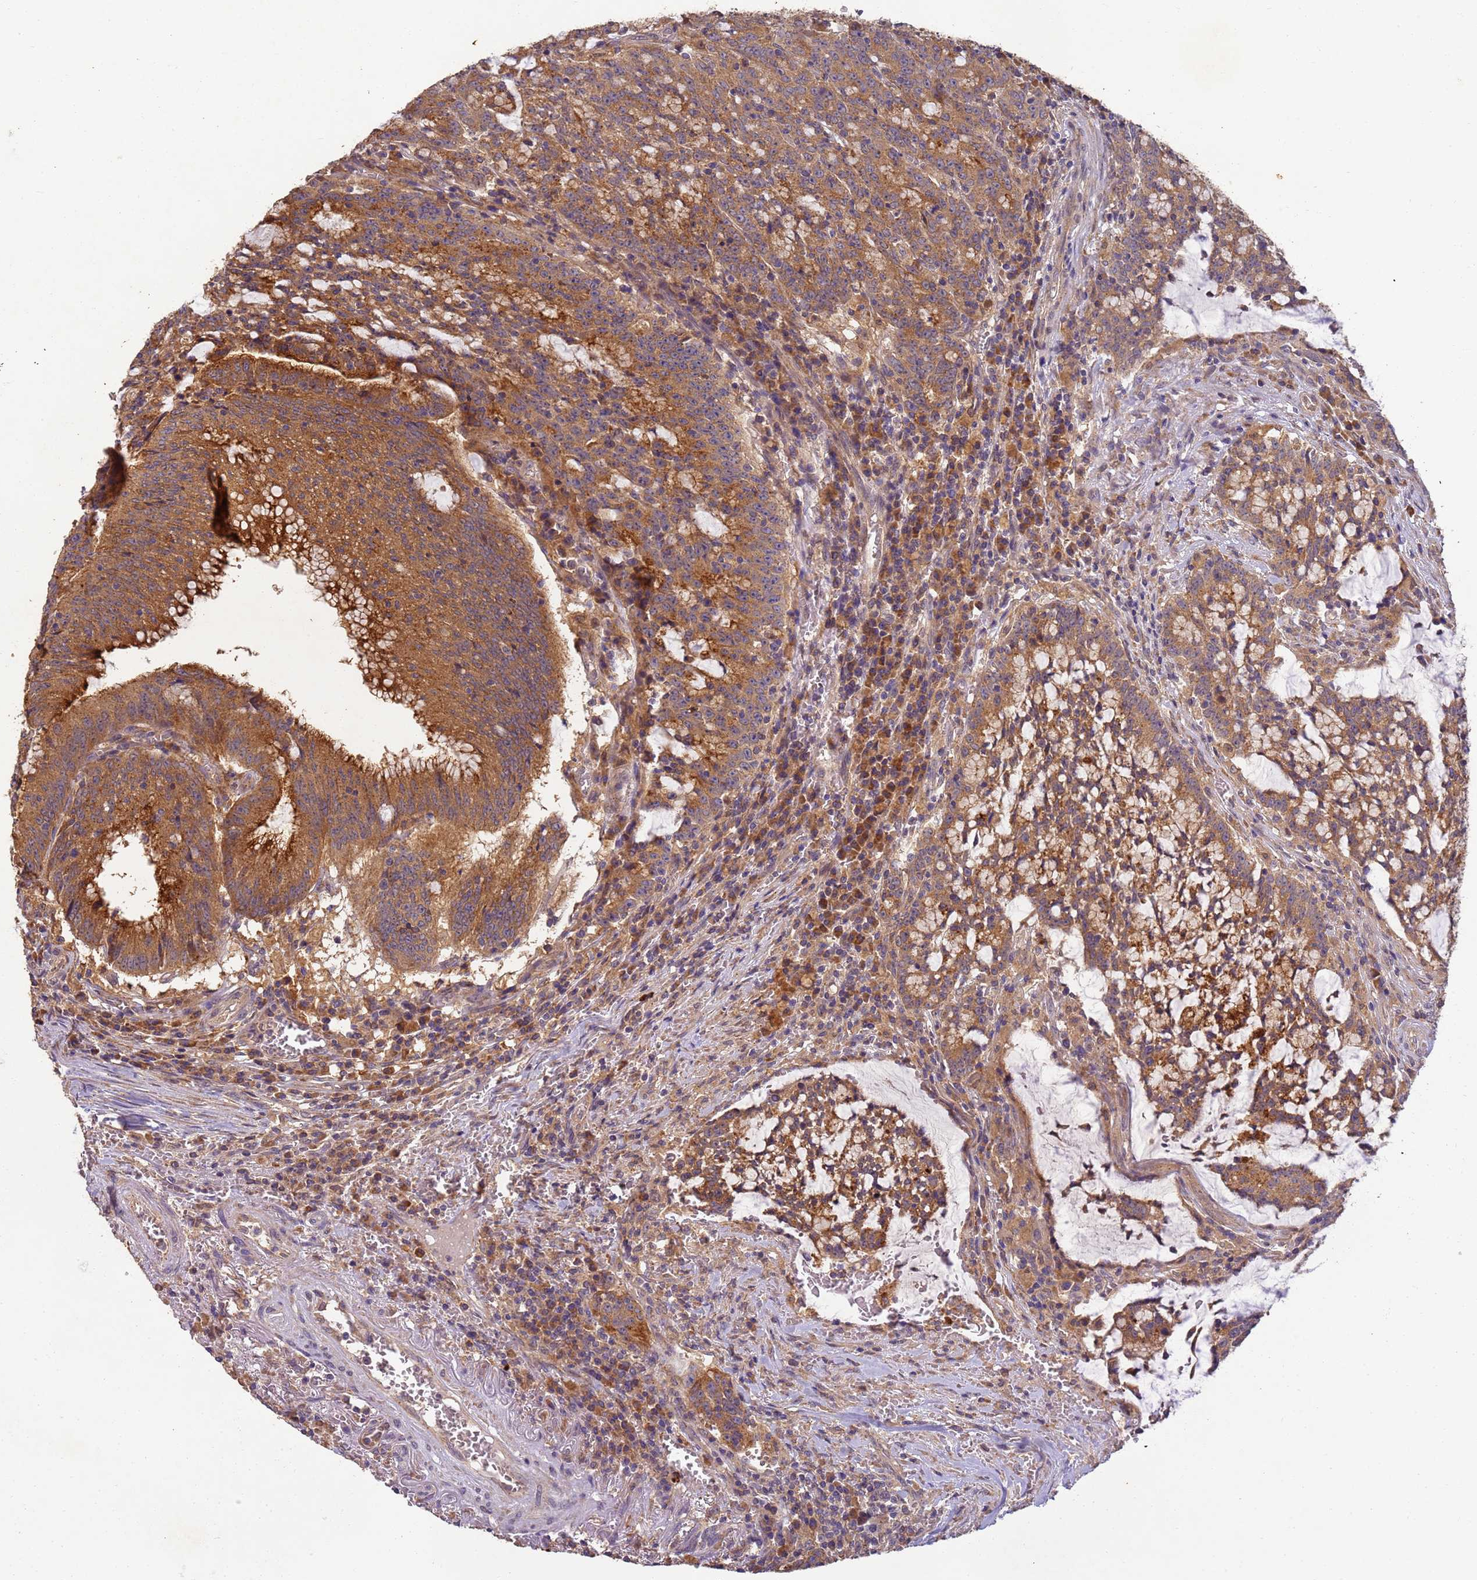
{"staining": {"intensity": "moderate", "quantity": ">75%", "location": "cytoplasmic/membranous"}, "tissue": "colorectal cancer", "cell_type": "Tumor cells", "image_type": "cancer", "snomed": [{"axis": "morphology", "description": "Adenocarcinoma, NOS"}, {"axis": "topography", "description": "Rectum"}], "caption": "A high-resolution micrograph shows immunohistochemistry staining of colorectal cancer, which displays moderate cytoplasmic/membranous staining in about >75% of tumor cells. (DAB = brown stain, brightfield microscopy at high magnification).", "gene": "TIGAR", "patient": {"sex": "female", "age": 77}}